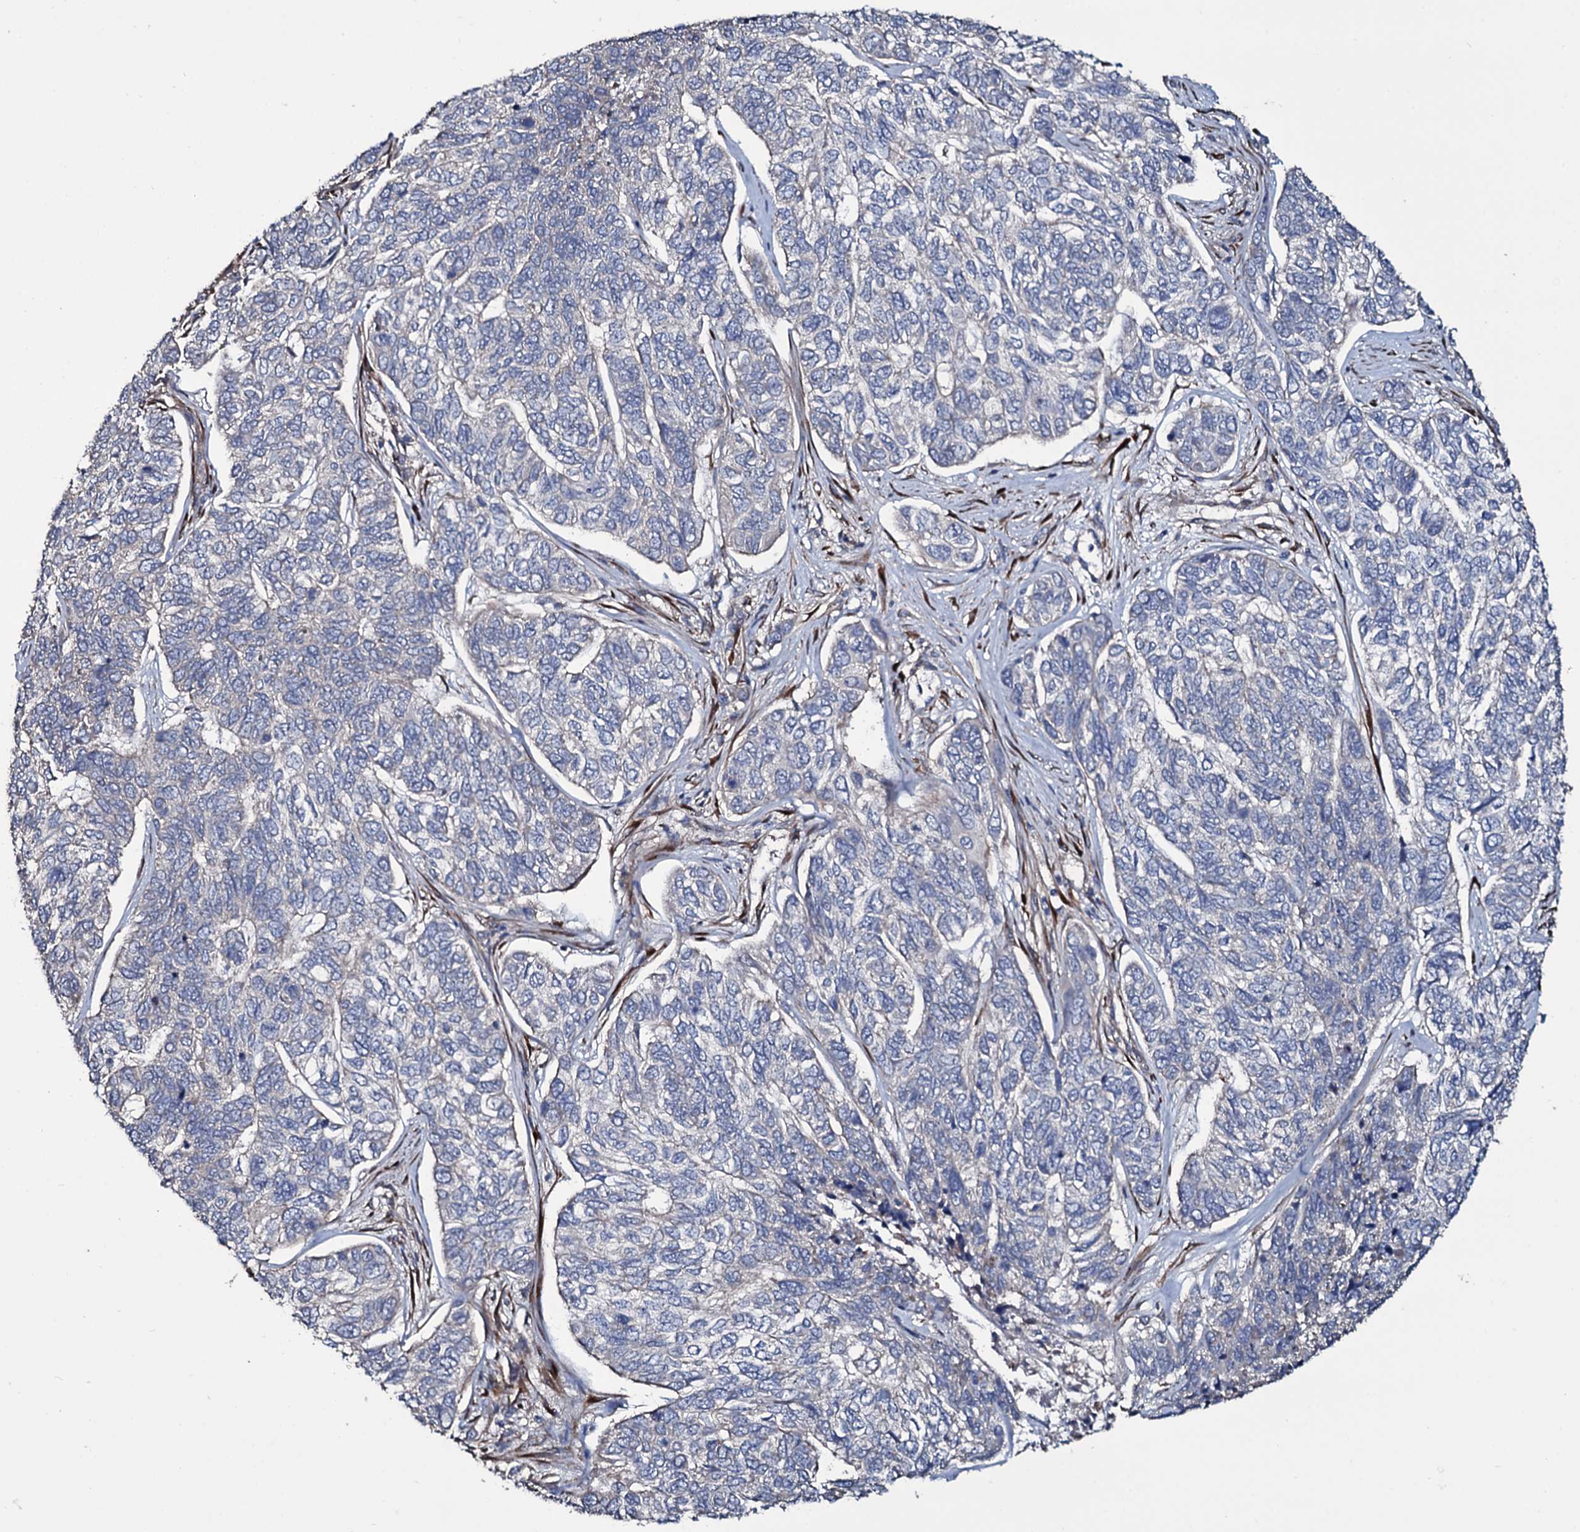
{"staining": {"intensity": "negative", "quantity": "none", "location": "none"}, "tissue": "skin cancer", "cell_type": "Tumor cells", "image_type": "cancer", "snomed": [{"axis": "morphology", "description": "Basal cell carcinoma"}, {"axis": "topography", "description": "Skin"}], "caption": "An immunohistochemistry histopathology image of skin cancer is shown. There is no staining in tumor cells of skin cancer.", "gene": "WIPF3", "patient": {"sex": "female", "age": 65}}